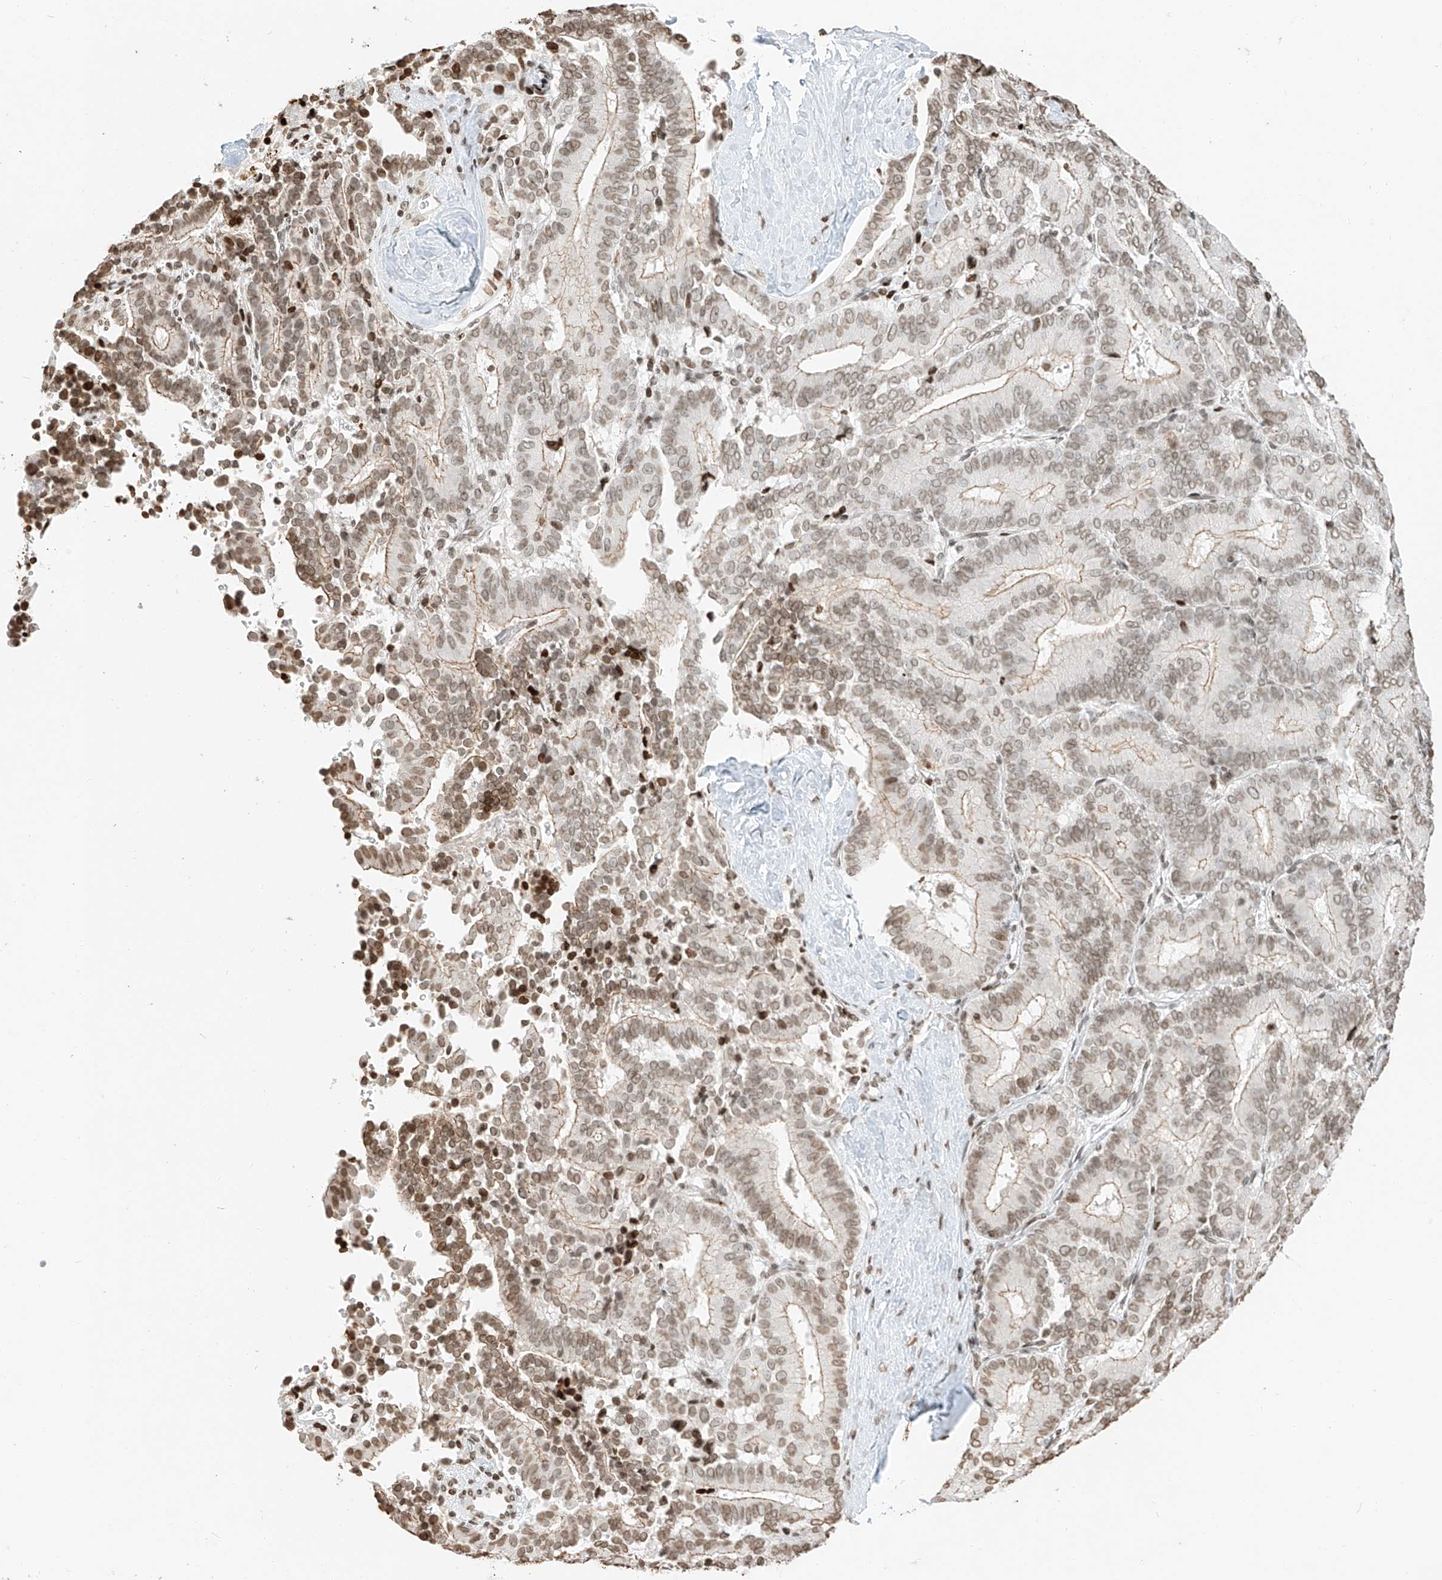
{"staining": {"intensity": "moderate", "quantity": ">75%", "location": "nuclear"}, "tissue": "liver cancer", "cell_type": "Tumor cells", "image_type": "cancer", "snomed": [{"axis": "morphology", "description": "Cholangiocarcinoma"}, {"axis": "topography", "description": "Liver"}], "caption": "Protein positivity by IHC exhibits moderate nuclear positivity in approximately >75% of tumor cells in liver cancer (cholangiocarcinoma). Using DAB (brown) and hematoxylin (blue) stains, captured at high magnification using brightfield microscopy.", "gene": "C17orf58", "patient": {"sex": "female", "age": 75}}